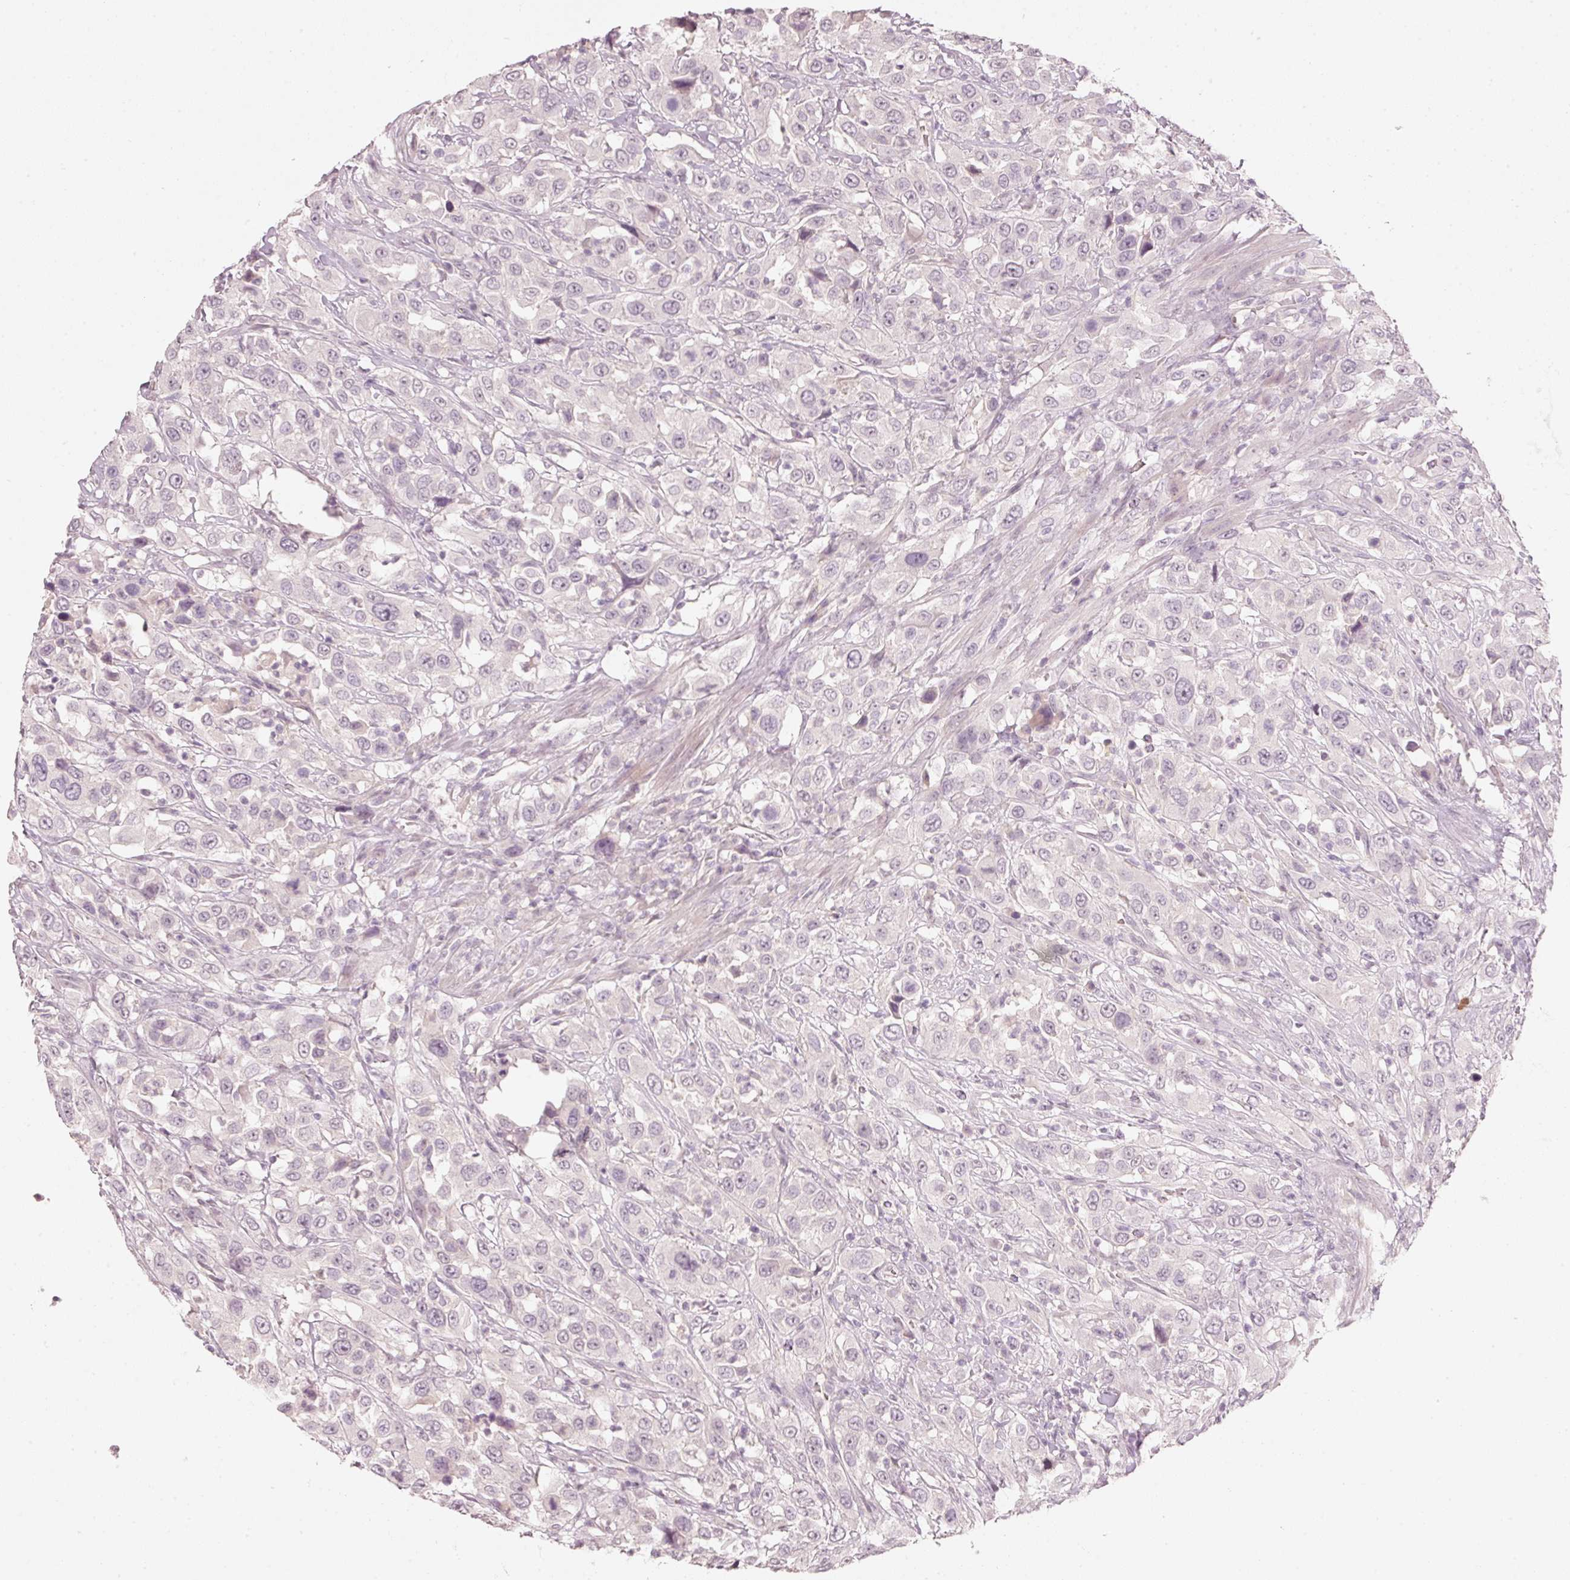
{"staining": {"intensity": "negative", "quantity": "none", "location": "none"}, "tissue": "urothelial cancer", "cell_type": "Tumor cells", "image_type": "cancer", "snomed": [{"axis": "morphology", "description": "Urothelial carcinoma, High grade"}, {"axis": "topography", "description": "Urinary bladder"}], "caption": "IHC image of neoplastic tissue: urothelial carcinoma (high-grade) stained with DAB (3,3'-diaminobenzidine) exhibits no significant protein positivity in tumor cells. (Brightfield microscopy of DAB immunohistochemistry (IHC) at high magnification).", "gene": "STEAP1", "patient": {"sex": "male", "age": 61}}